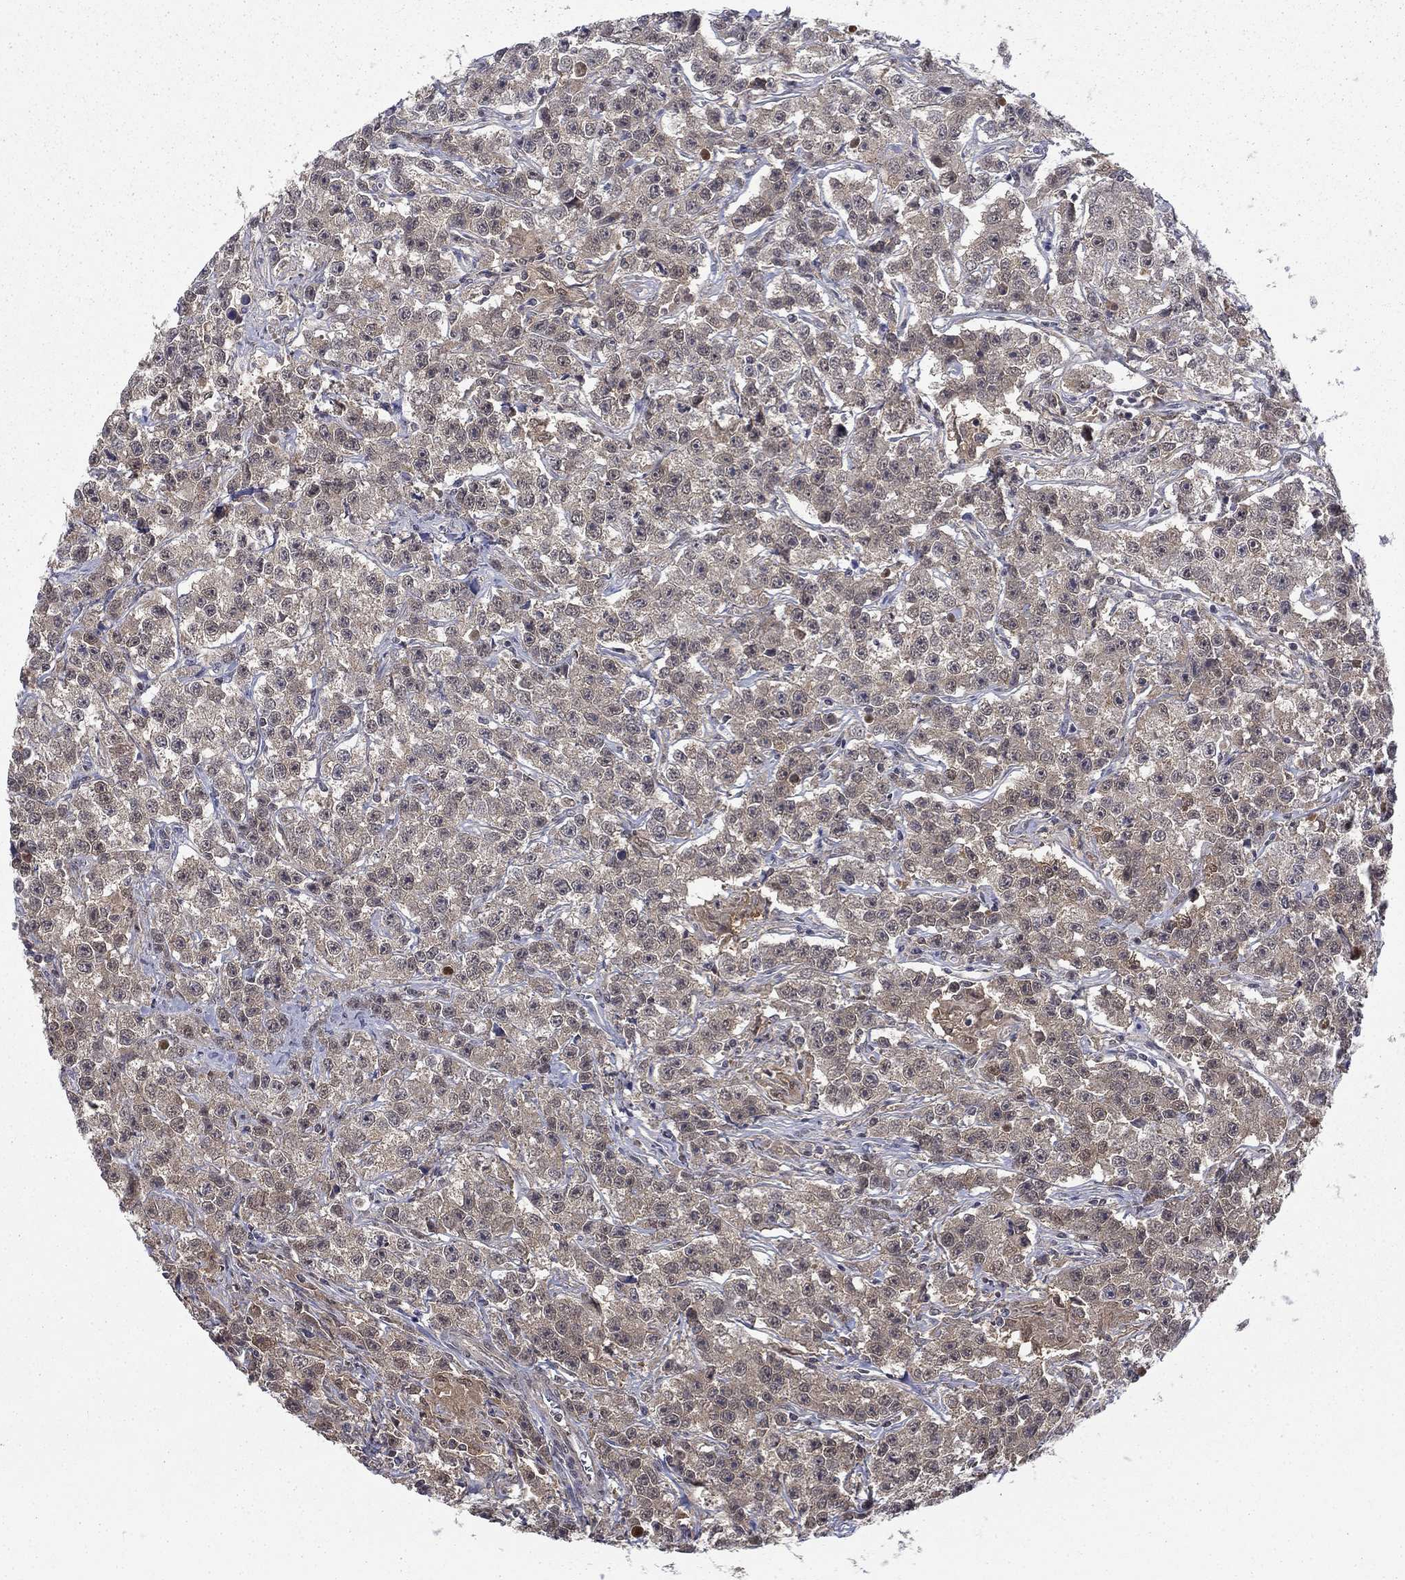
{"staining": {"intensity": "negative", "quantity": "none", "location": "none"}, "tissue": "testis cancer", "cell_type": "Tumor cells", "image_type": "cancer", "snomed": [{"axis": "morphology", "description": "Seminoma, NOS"}, {"axis": "topography", "description": "Testis"}], "caption": "A histopathology image of human seminoma (testis) is negative for staining in tumor cells. (DAB IHC with hematoxylin counter stain).", "gene": "NIT2", "patient": {"sex": "male", "age": 59}}